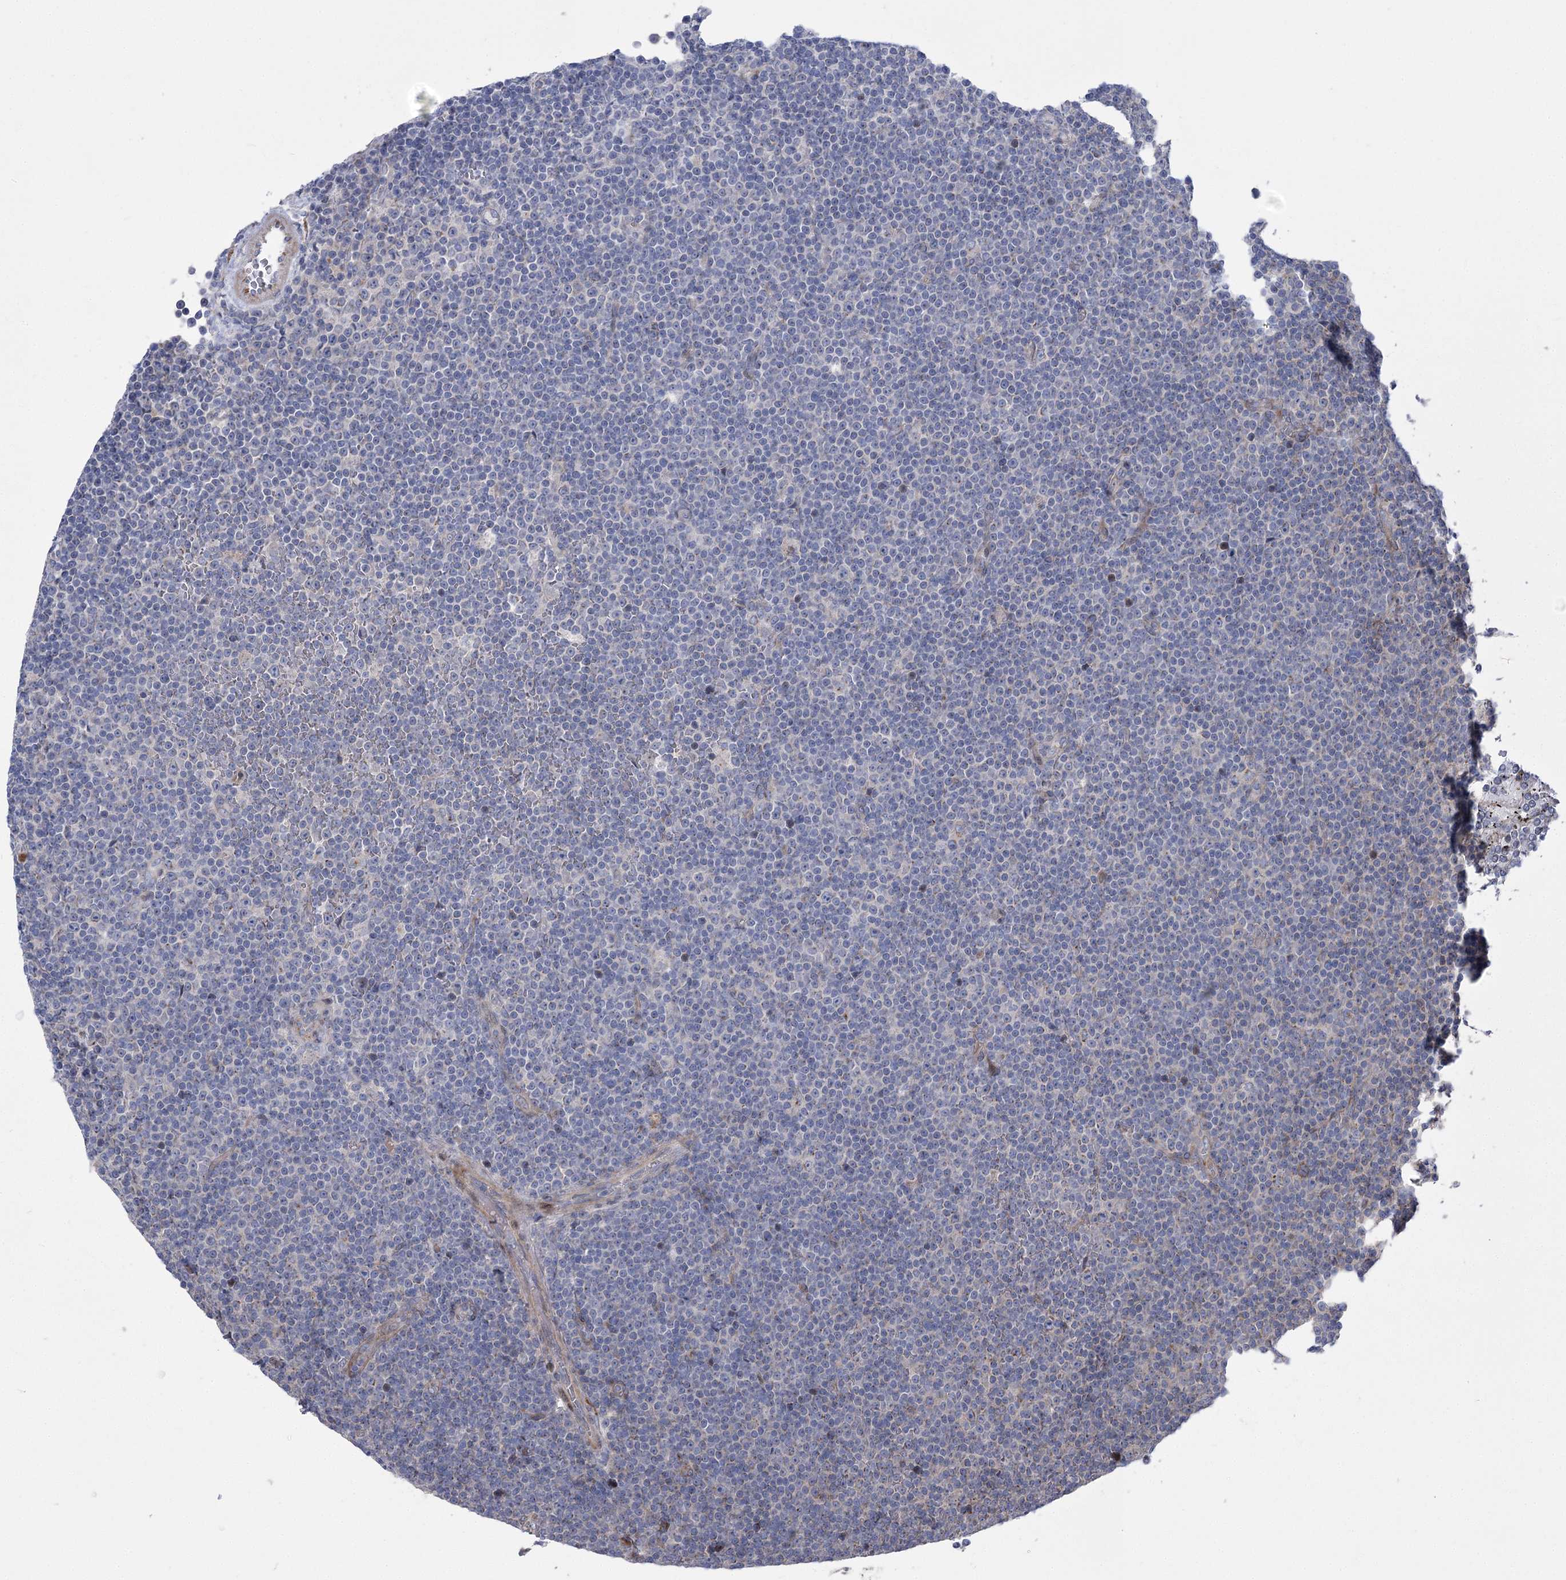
{"staining": {"intensity": "negative", "quantity": "none", "location": "none"}, "tissue": "lymphoma", "cell_type": "Tumor cells", "image_type": "cancer", "snomed": [{"axis": "morphology", "description": "Malignant lymphoma, non-Hodgkin's type, Low grade"}, {"axis": "topography", "description": "Lymph node"}], "caption": "Photomicrograph shows no protein expression in tumor cells of low-grade malignant lymphoma, non-Hodgkin's type tissue.", "gene": "NME7", "patient": {"sex": "female", "age": 67}}